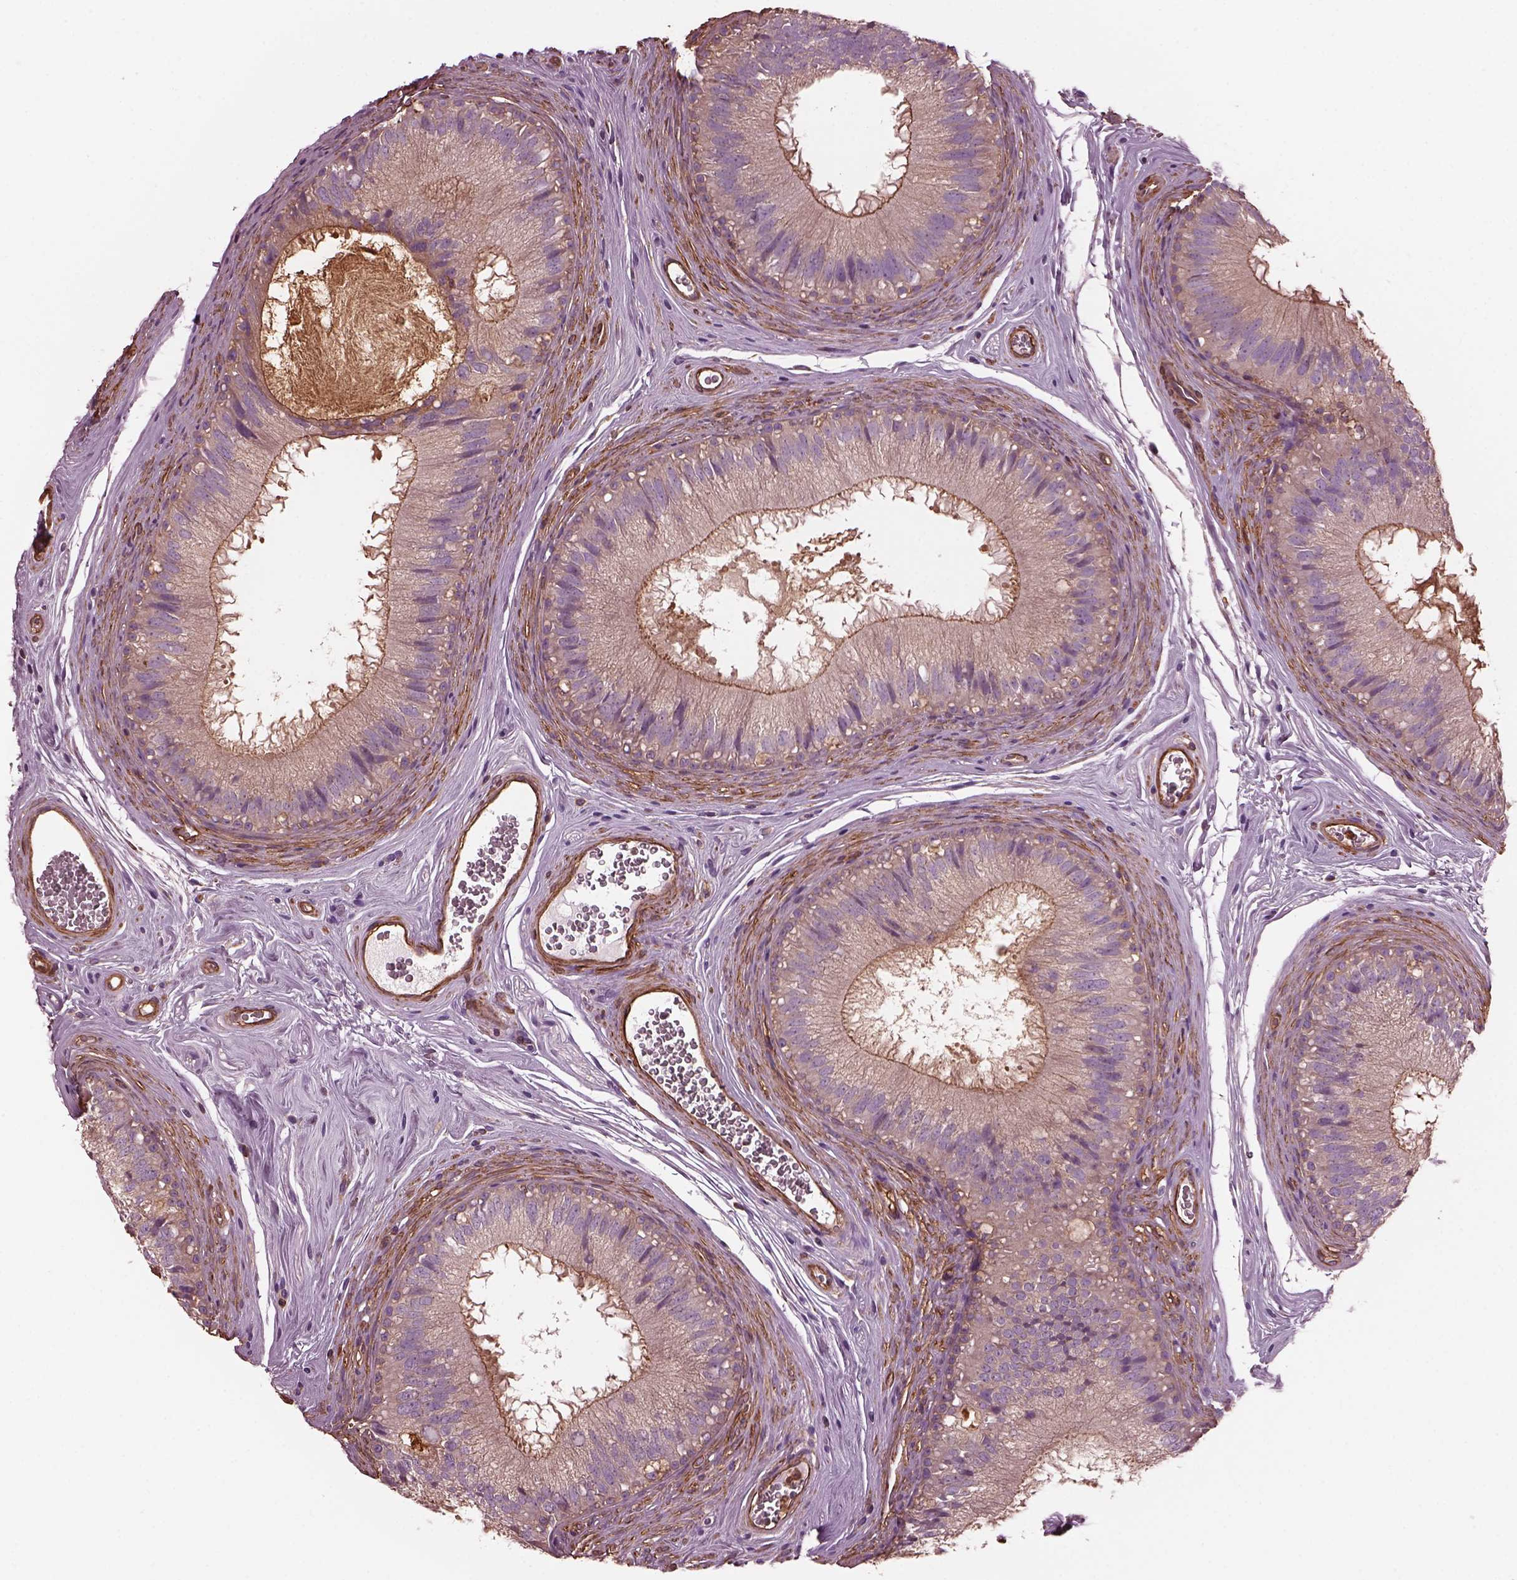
{"staining": {"intensity": "moderate", "quantity": ">75%", "location": "cytoplasmic/membranous"}, "tissue": "epididymis", "cell_type": "Glandular cells", "image_type": "normal", "snomed": [{"axis": "morphology", "description": "Normal tissue, NOS"}, {"axis": "topography", "description": "Epididymis"}], "caption": "A histopathology image showing moderate cytoplasmic/membranous positivity in about >75% of glandular cells in unremarkable epididymis, as visualized by brown immunohistochemical staining.", "gene": "MYL1", "patient": {"sex": "male", "age": 37}}